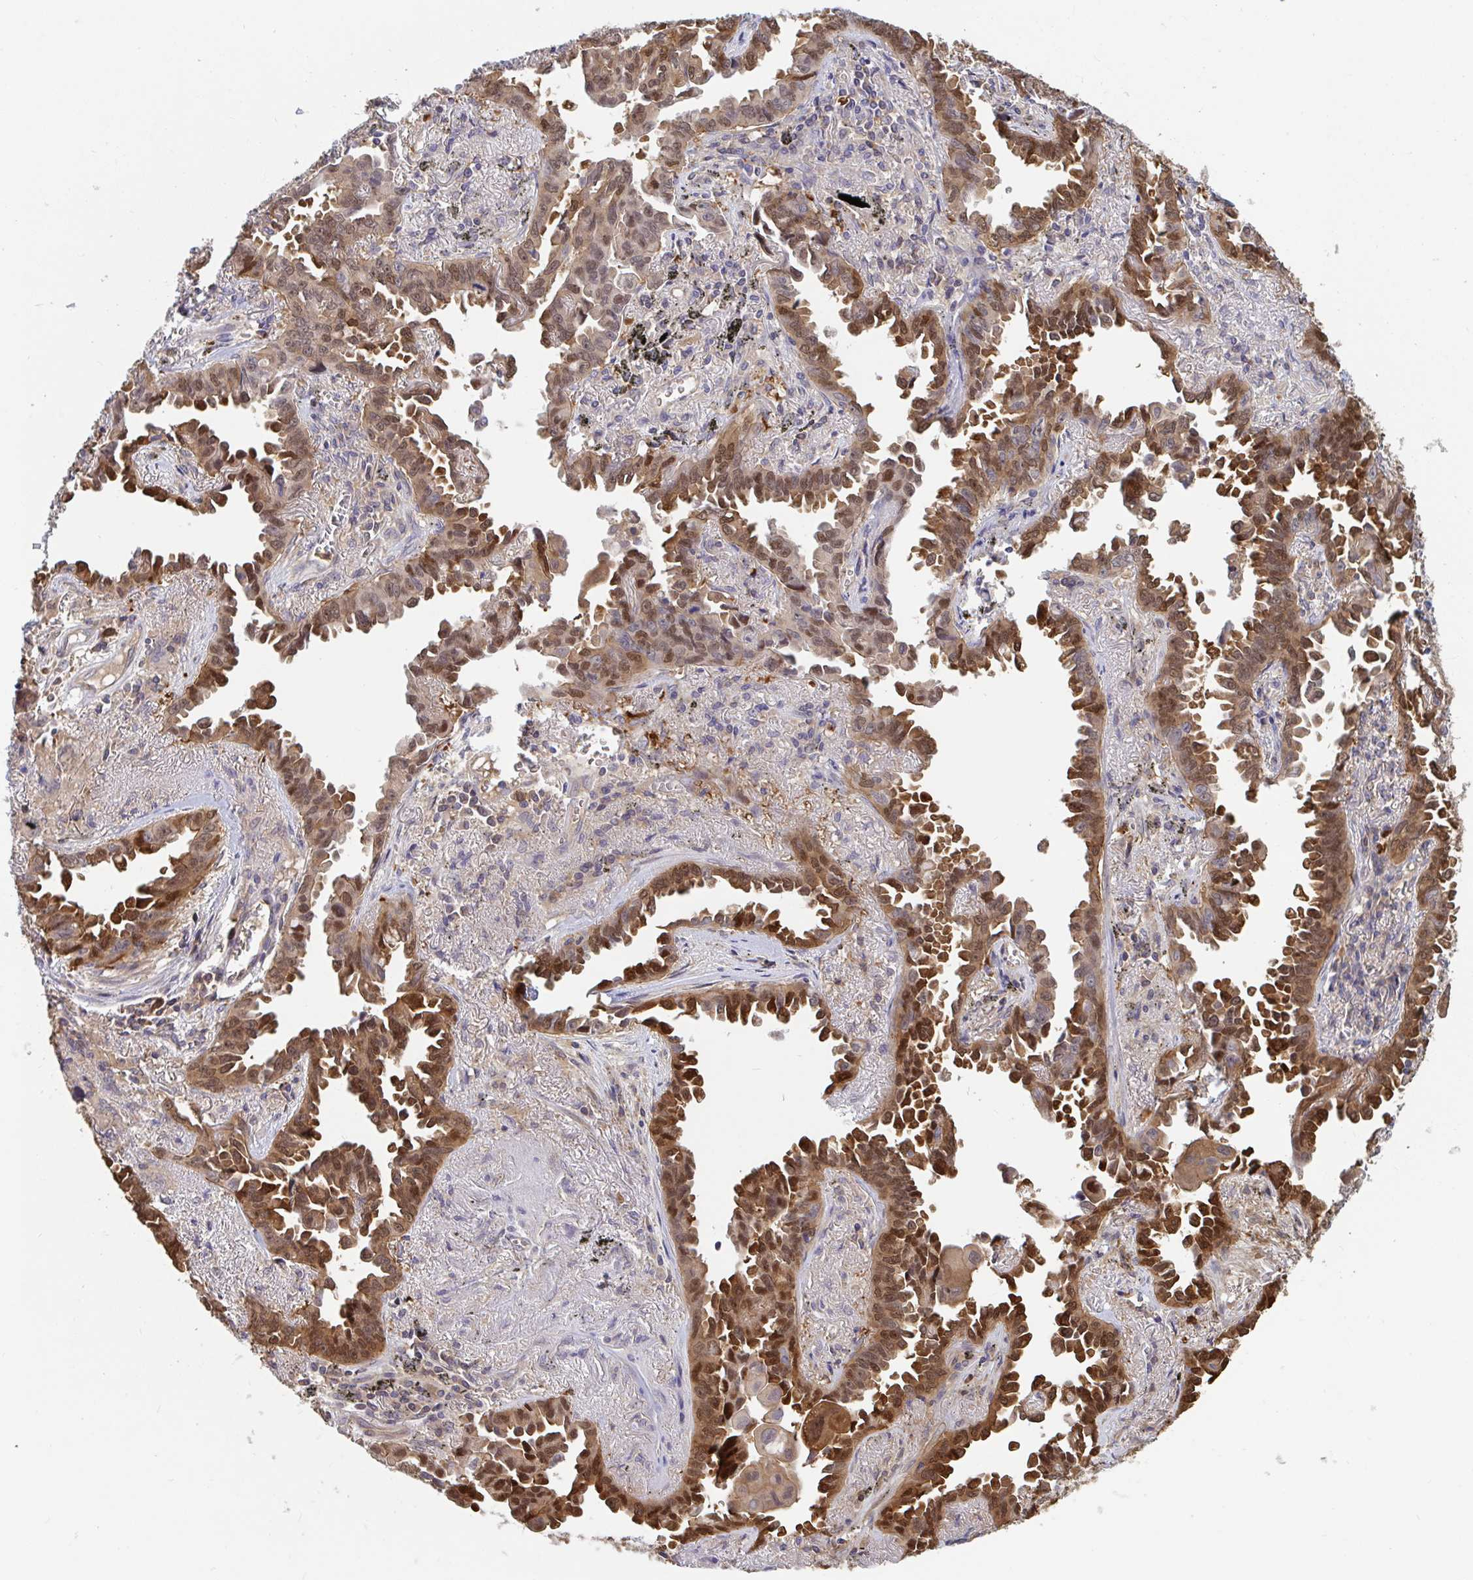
{"staining": {"intensity": "moderate", "quantity": ">75%", "location": "cytoplasmic/membranous,nuclear"}, "tissue": "lung cancer", "cell_type": "Tumor cells", "image_type": "cancer", "snomed": [{"axis": "morphology", "description": "Adenocarcinoma, NOS"}, {"axis": "topography", "description": "Lung"}], "caption": "This is a histology image of immunohistochemistry staining of lung adenocarcinoma, which shows moderate expression in the cytoplasmic/membranous and nuclear of tumor cells.", "gene": "LMNTD2", "patient": {"sex": "male", "age": 68}}